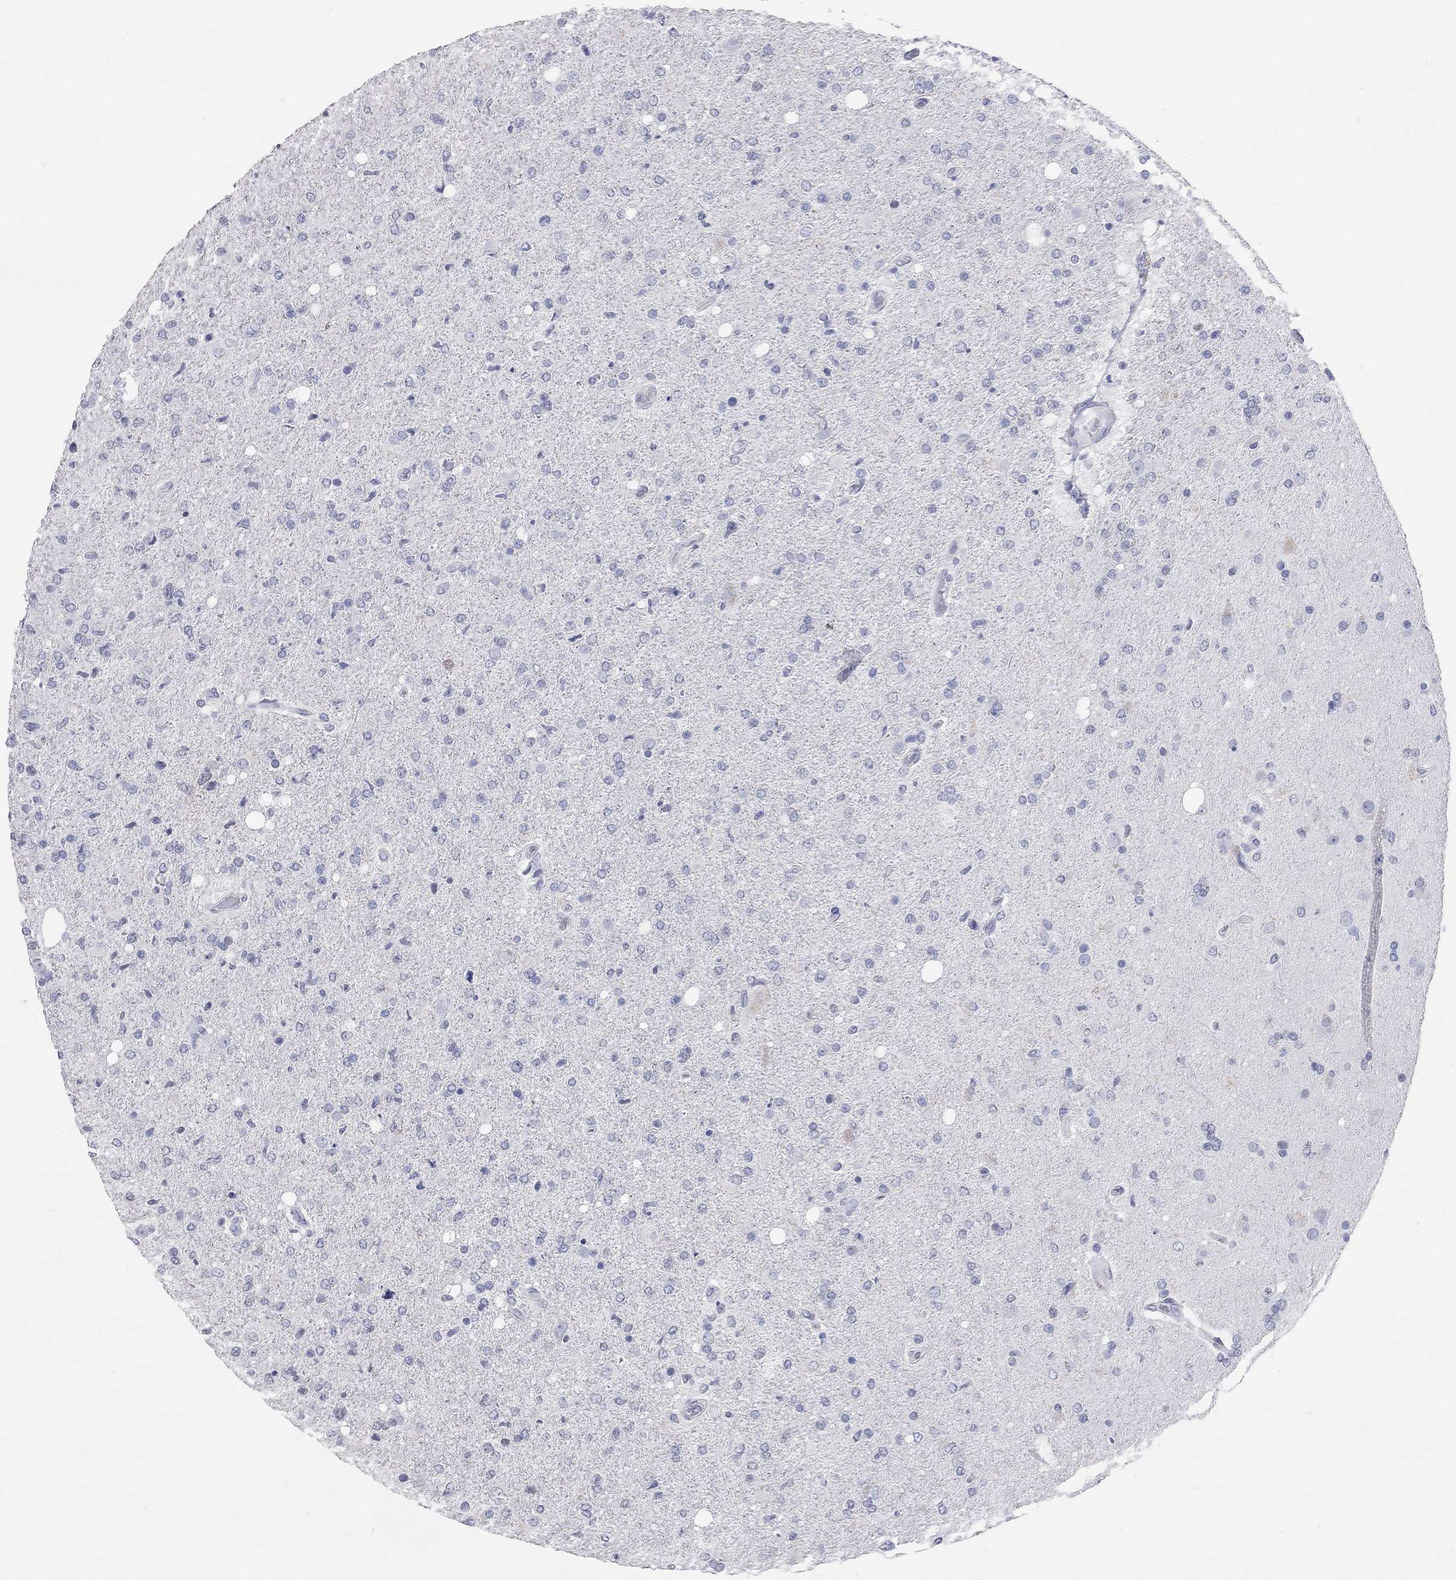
{"staining": {"intensity": "negative", "quantity": "none", "location": "none"}, "tissue": "glioma", "cell_type": "Tumor cells", "image_type": "cancer", "snomed": [{"axis": "morphology", "description": "Glioma, malignant, High grade"}, {"axis": "topography", "description": "Cerebral cortex"}], "caption": "High magnification brightfield microscopy of glioma stained with DAB (brown) and counterstained with hematoxylin (blue): tumor cells show no significant staining.", "gene": "BPIFB1", "patient": {"sex": "male", "age": 70}}